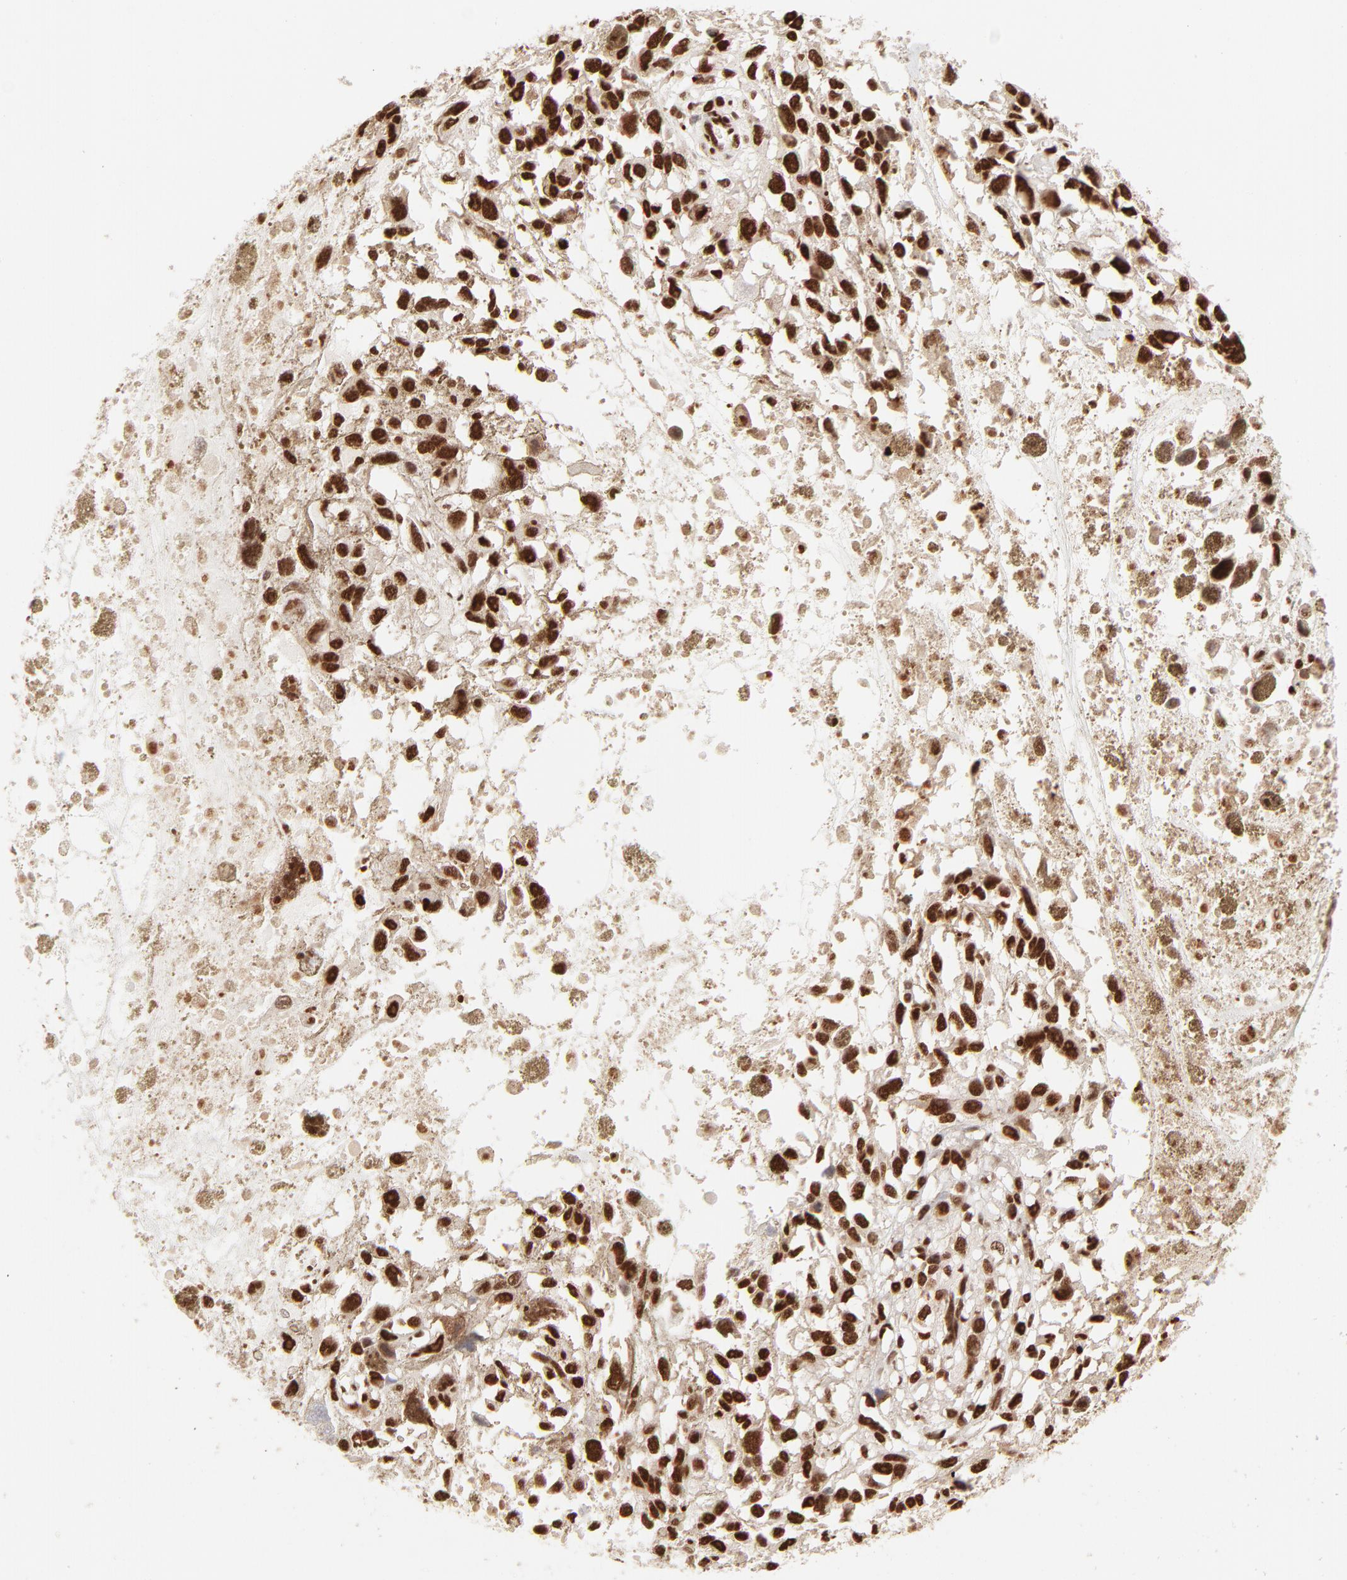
{"staining": {"intensity": "strong", "quantity": ">75%", "location": "nuclear"}, "tissue": "melanoma", "cell_type": "Tumor cells", "image_type": "cancer", "snomed": [{"axis": "morphology", "description": "Malignant melanoma, Metastatic site"}, {"axis": "topography", "description": "Lymph node"}], "caption": "Malignant melanoma (metastatic site) tissue demonstrates strong nuclear positivity in approximately >75% of tumor cells, visualized by immunohistochemistry.", "gene": "TARDBP", "patient": {"sex": "male", "age": 59}}